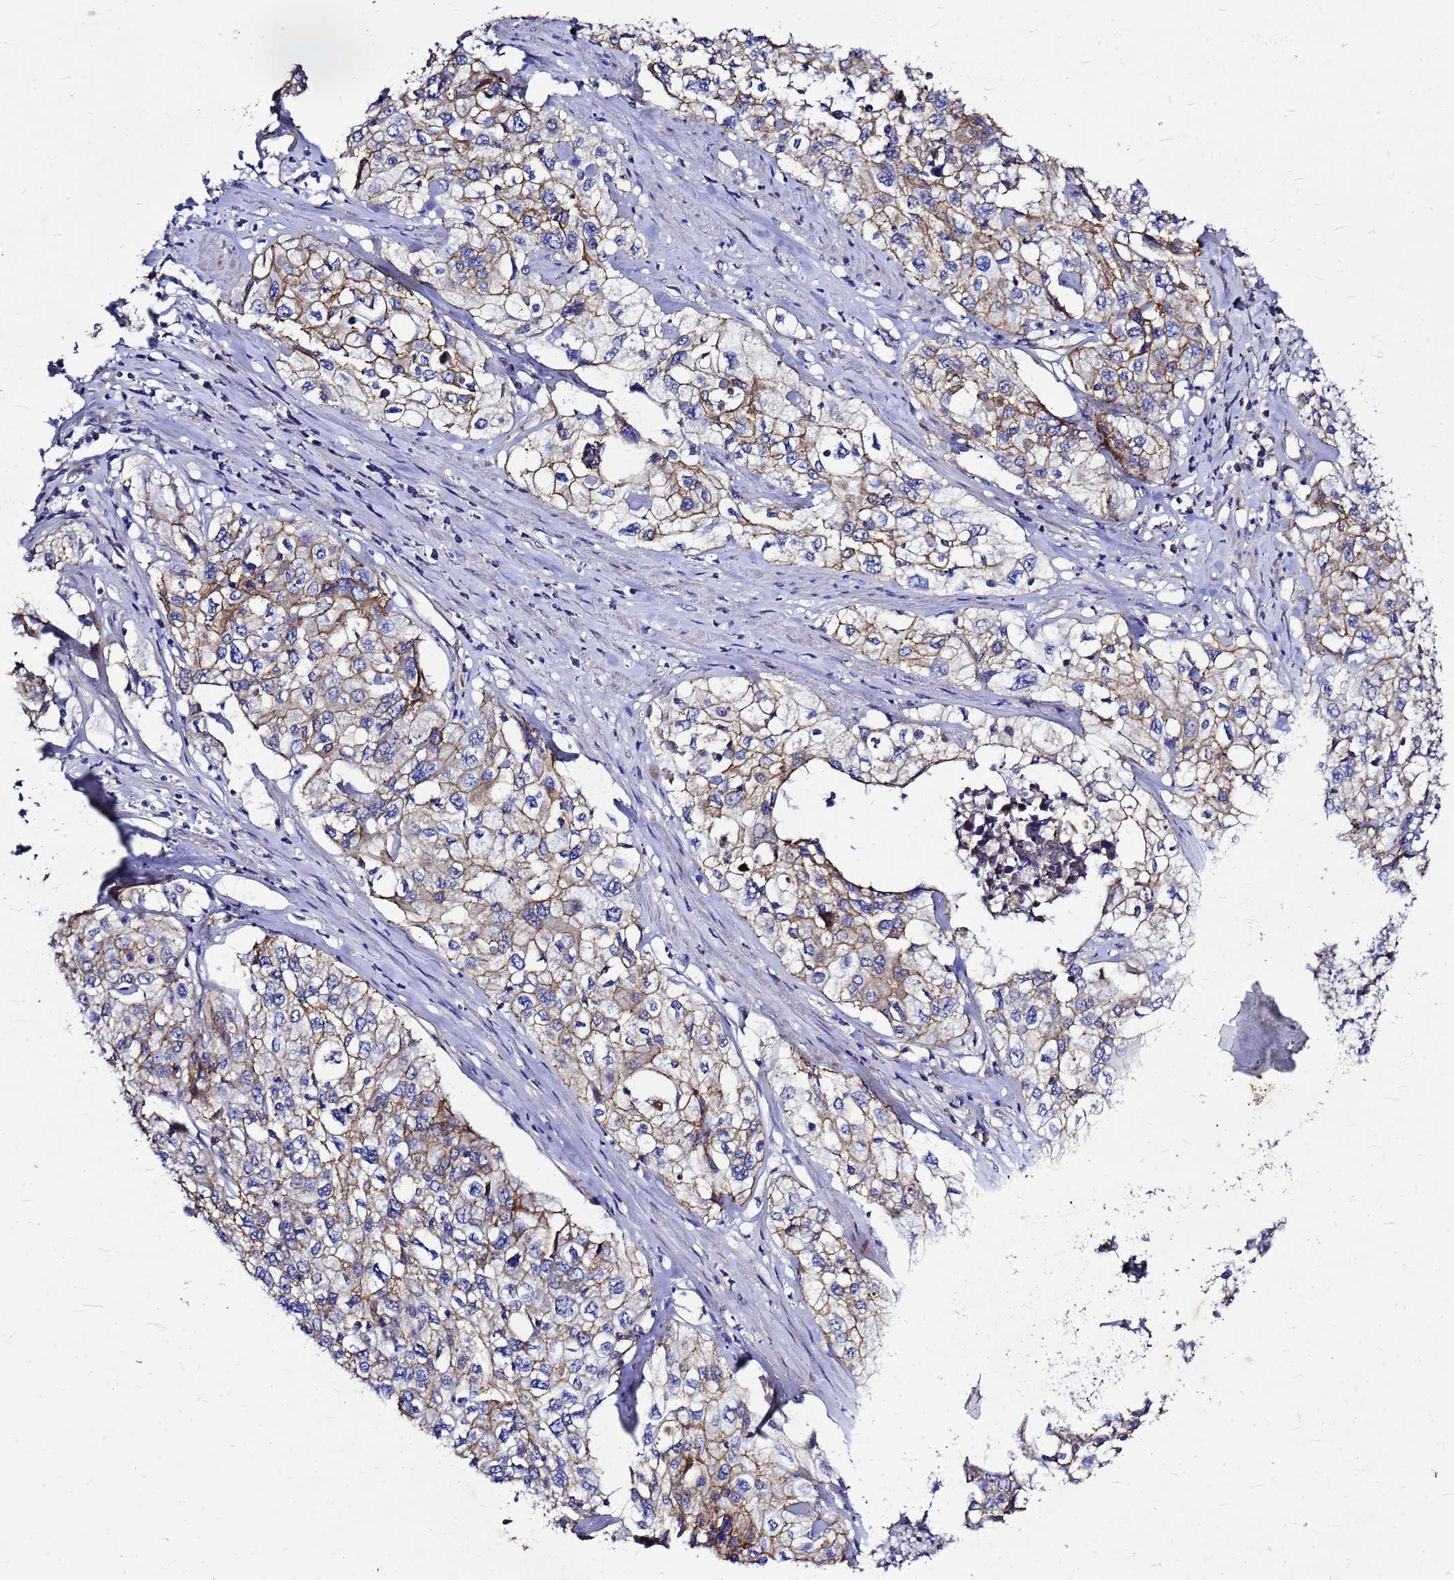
{"staining": {"intensity": "moderate", "quantity": "25%-75%", "location": "cytoplasmic/membranous"}, "tissue": "cervical cancer", "cell_type": "Tumor cells", "image_type": "cancer", "snomed": [{"axis": "morphology", "description": "Squamous cell carcinoma, NOS"}, {"axis": "topography", "description": "Cervix"}], "caption": "About 25%-75% of tumor cells in squamous cell carcinoma (cervical) reveal moderate cytoplasmic/membranous protein expression as visualized by brown immunohistochemical staining.", "gene": "FBXW5", "patient": {"sex": "female", "age": 31}}